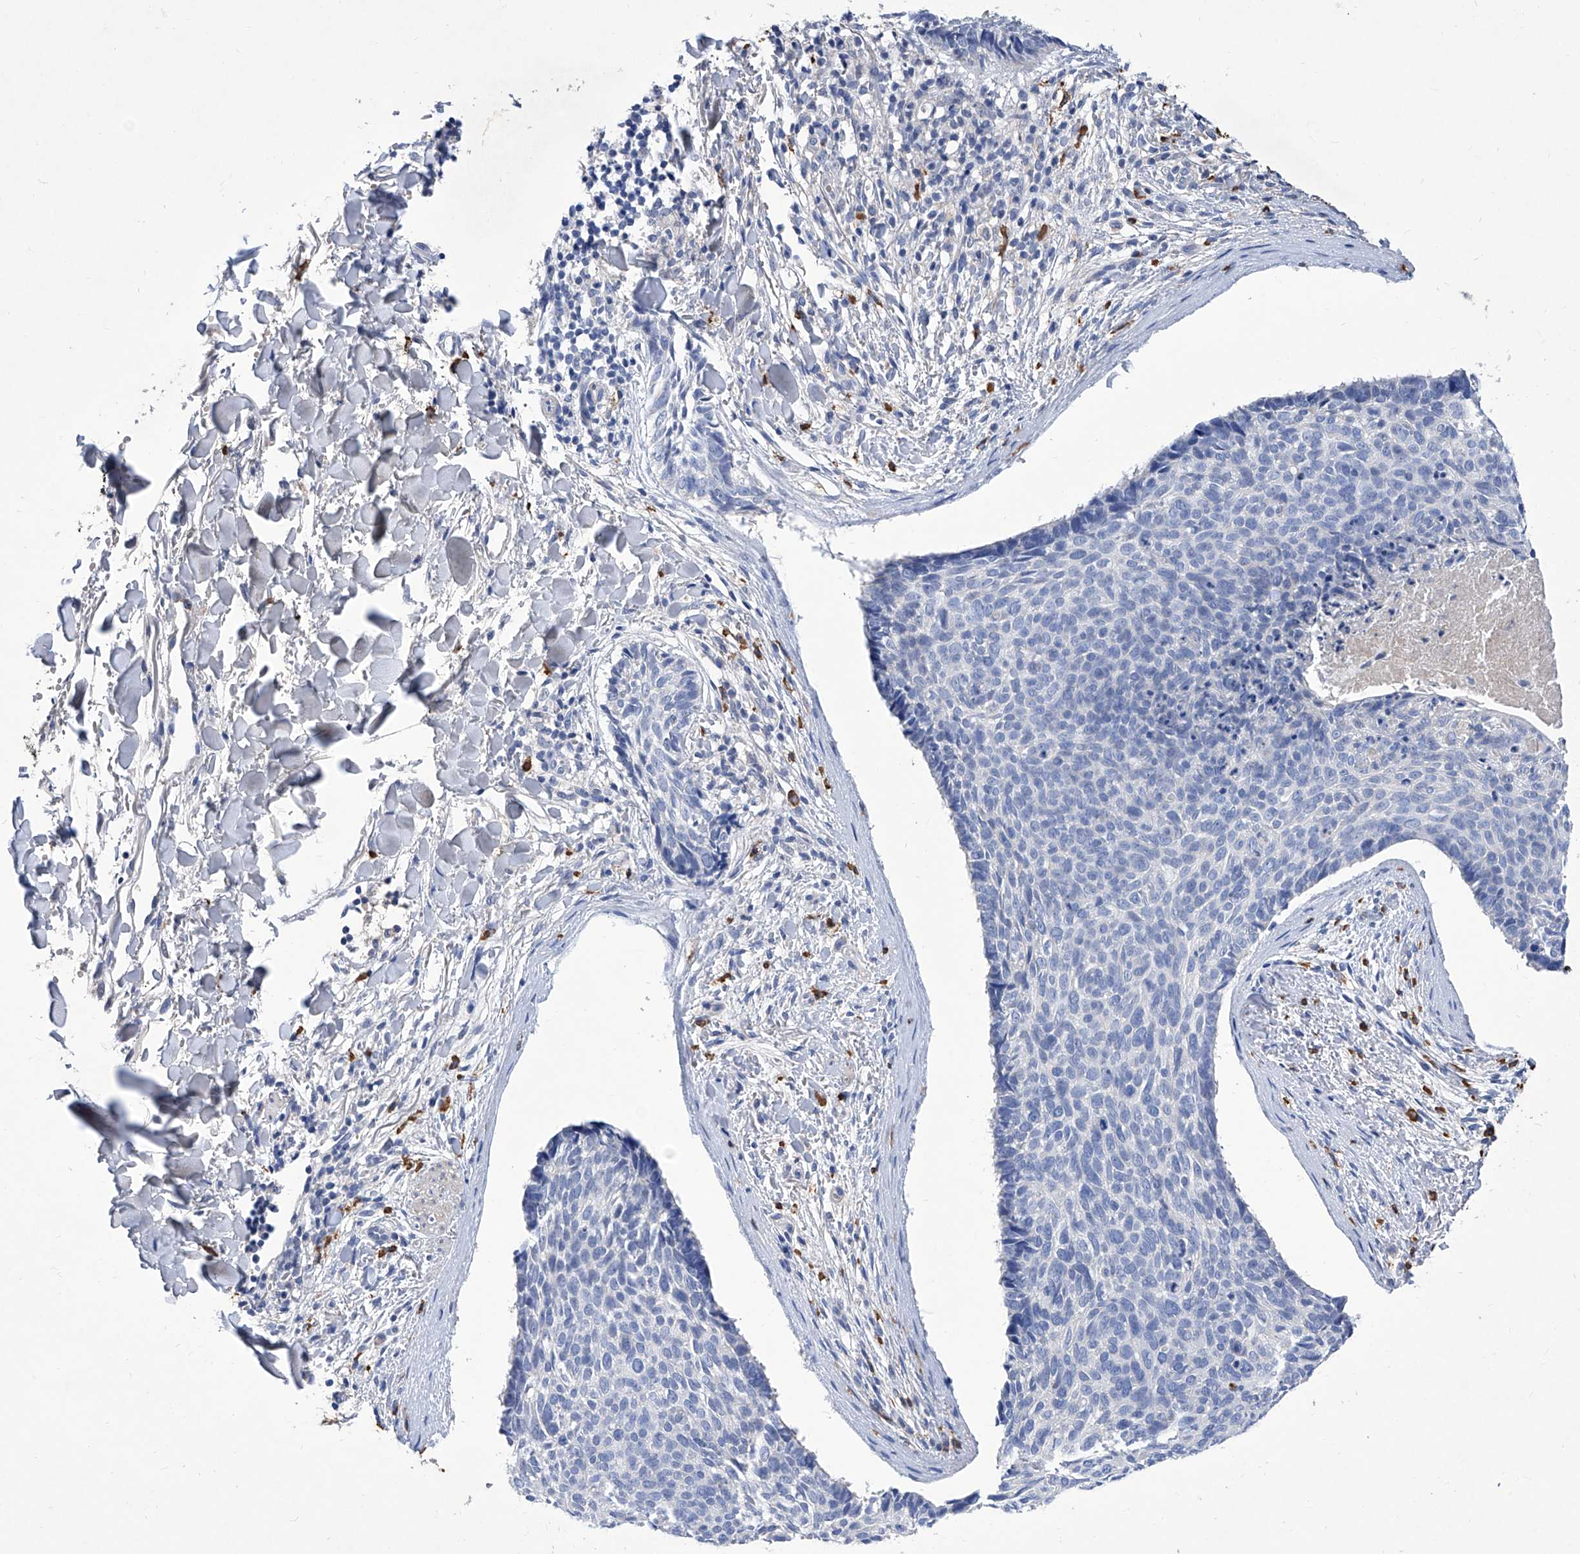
{"staining": {"intensity": "negative", "quantity": "none", "location": "none"}, "tissue": "skin cancer", "cell_type": "Tumor cells", "image_type": "cancer", "snomed": [{"axis": "morphology", "description": "Normal tissue, NOS"}, {"axis": "morphology", "description": "Basal cell carcinoma"}, {"axis": "topography", "description": "Skin"}], "caption": "The photomicrograph shows no significant positivity in tumor cells of skin cancer. (Immunohistochemistry (ihc), brightfield microscopy, high magnification).", "gene": "IFNL2", "patient": {"sex": "female", "age": 56}}